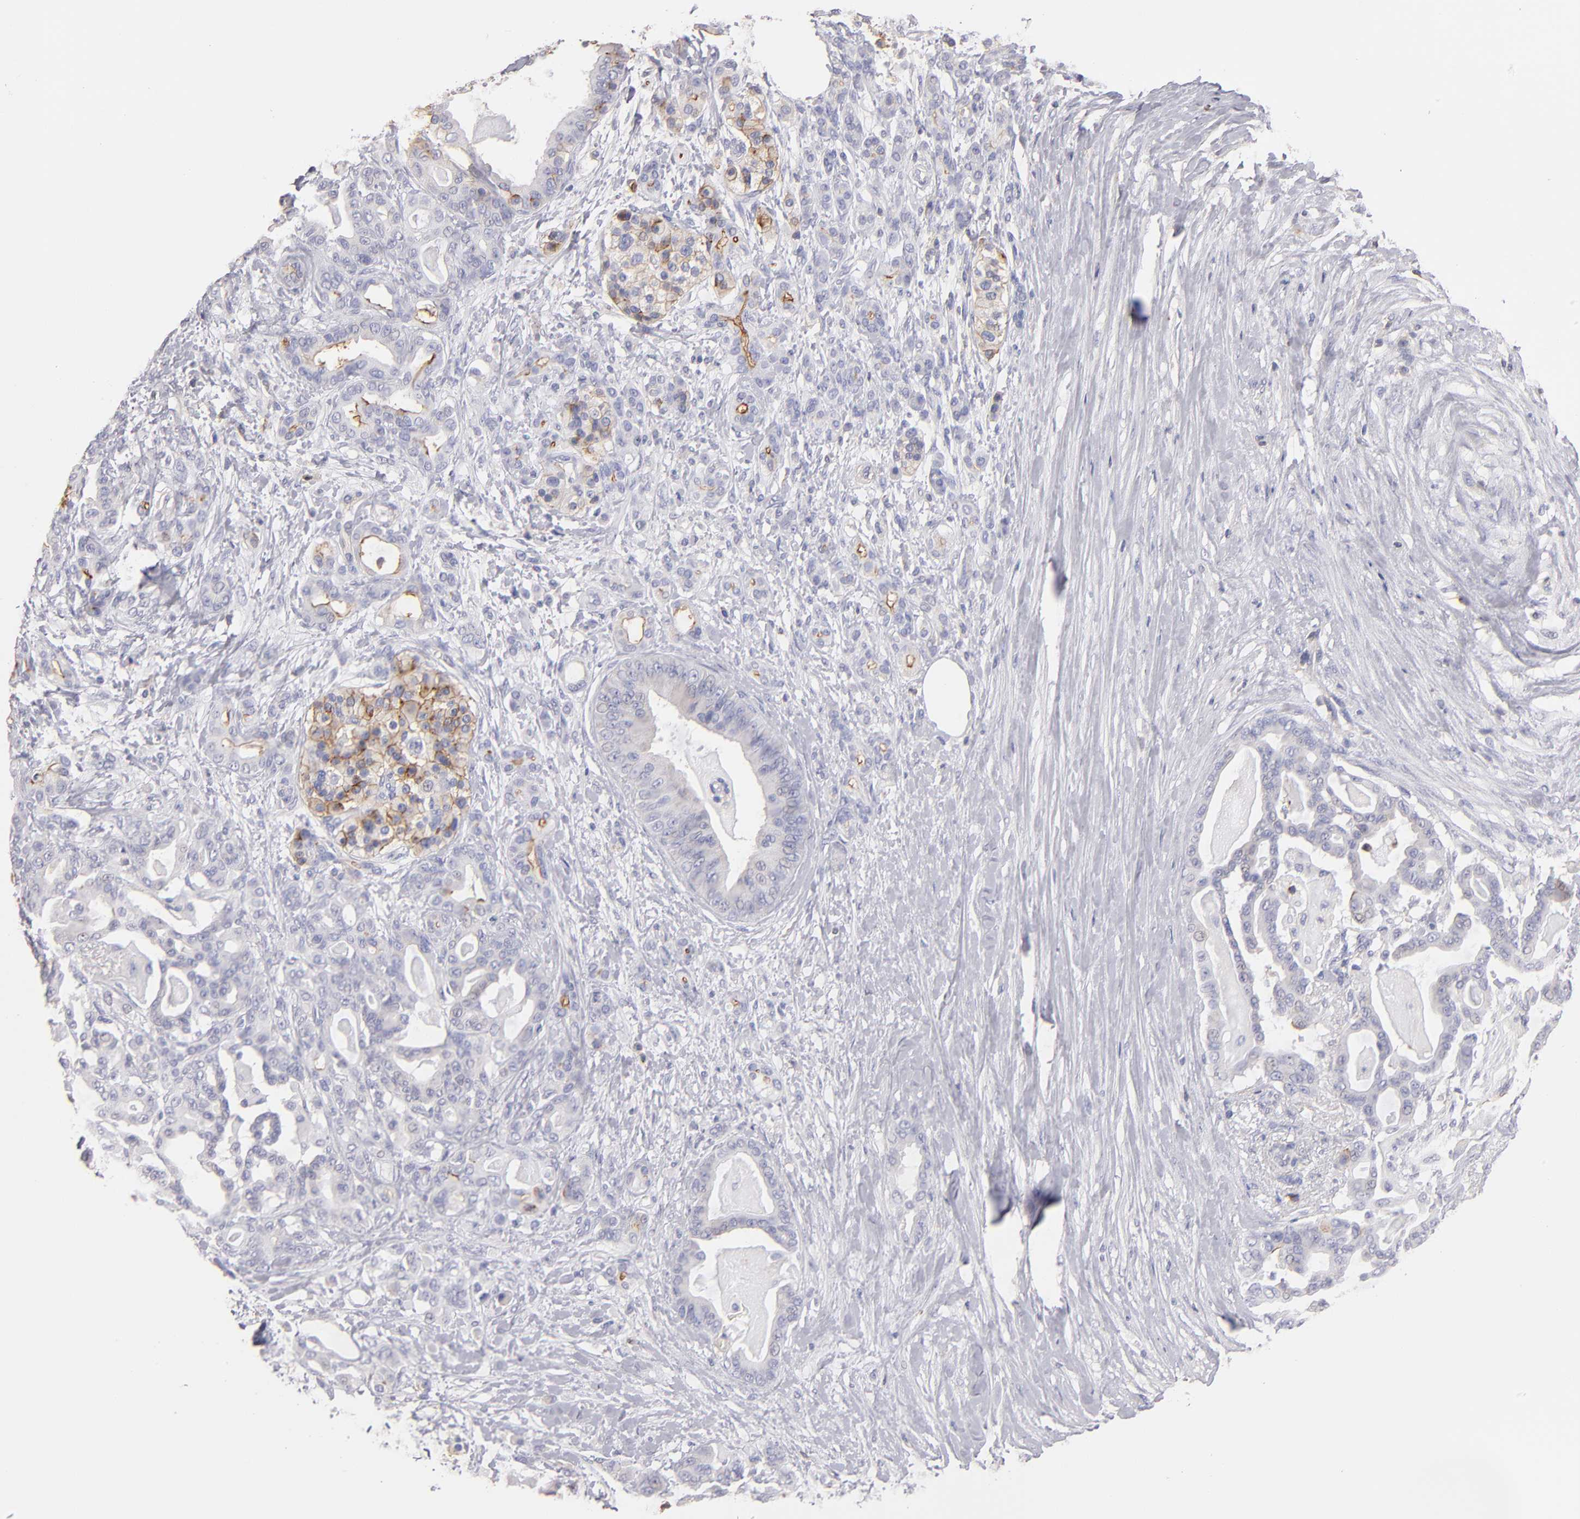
{"staining": {"intensity": "moderate", "quantity": "<25%", "location": "cytoplasmic/membranous"}, "tissue": "pancreatic cancer", "cell_type": "Tumor cells", "image_type": "cancer", "snomed": [{"axis": "morphology", "description": "Adenocarcinoma, NOS"}, {"axis": "topography", "description": "Pancreas"}], "caption": "High-magnification brightfield microscopy of pancreatic cancer stained with DAB (brown) and counterstained with hematoxylin (blue). tumor cells exhibit moderate cytoplasmic/membranous staining is present in approximately<25% of cells.", "gene": "ABCB1", "patient": {"sex": "male", "age": 63}}